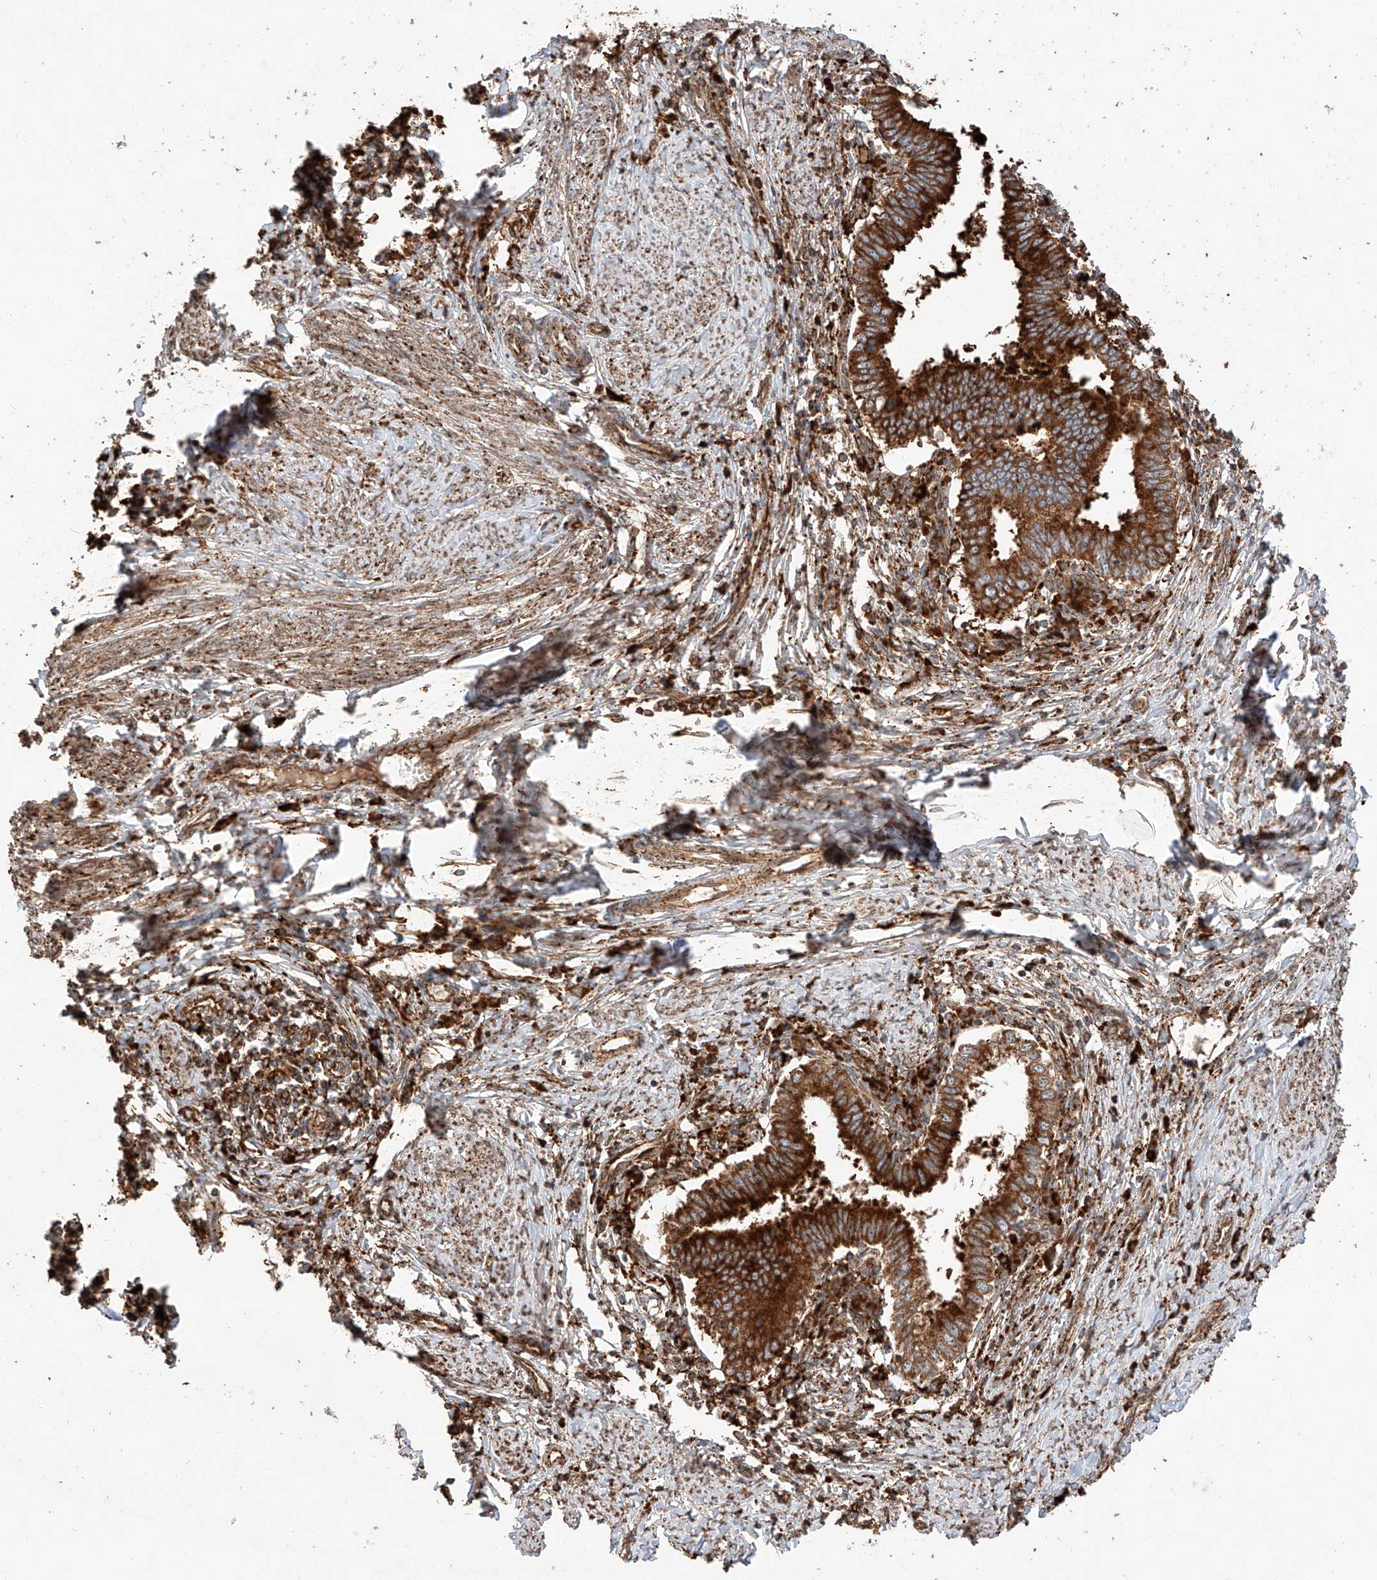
{"staining": {"intensity": "strong", "quantity": ">75%", "location": "cytoplasmic/membranous"}, "tissue": "cervical cancer", "cell_type": "Tumor cells", "image_type": "cancer", "snomed": [{"axis": "morphology", "description": "Adenocarcinoma, NOS"}, {"axis": "topography", "description": "Cervix"}], "caption": "Protein staining of adenocarcinoma (cervical) tissue displays strong cytoplasmic/membranous expression in about >75% of tumor cells. The staining was performed using DAB, with brown indicating positive protein expression. Nuclei are stained blue with hematoxylin.", "gene": "ZNF84", "patient": {"sex": "female", "age": 36}}